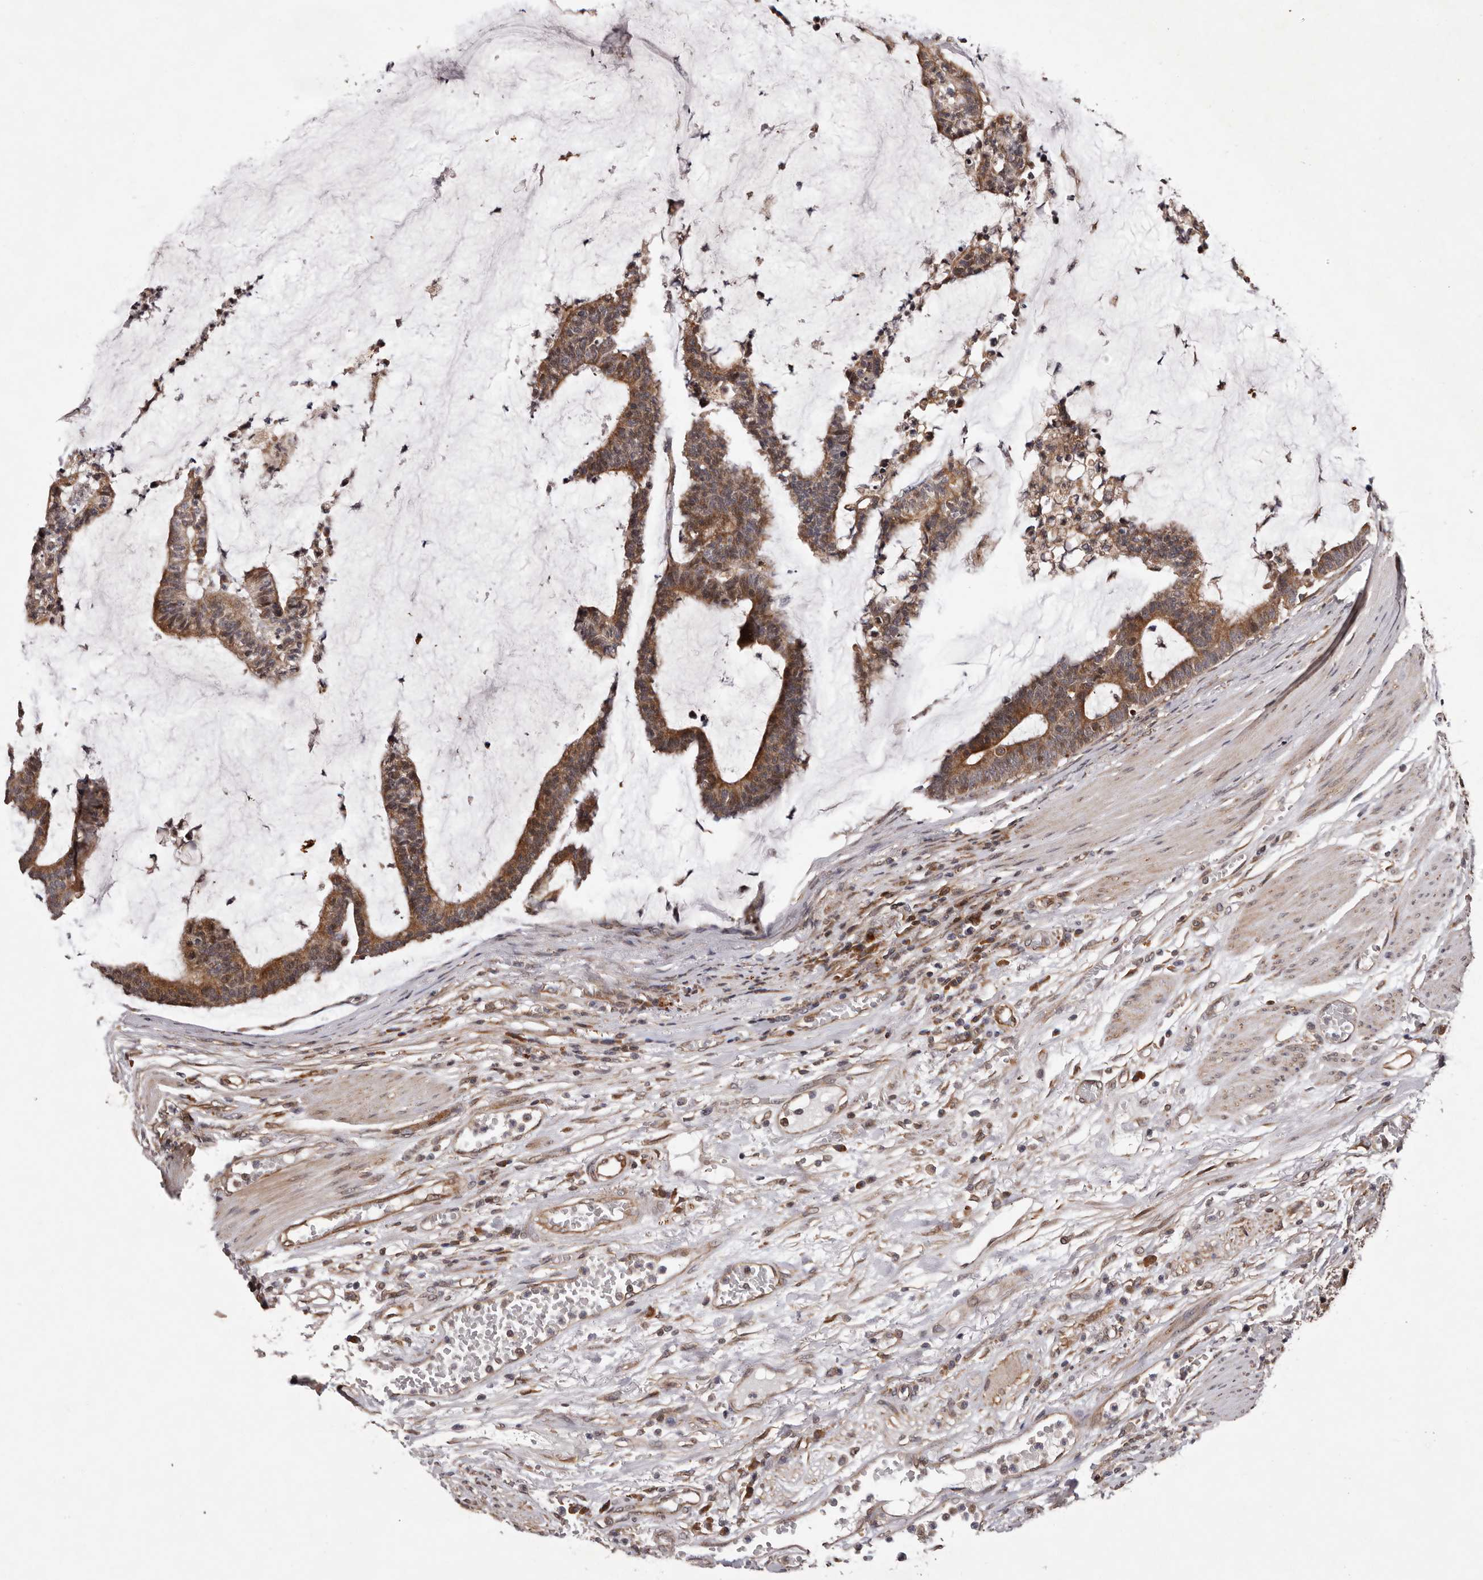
{"staining": {"intensity": "moderate", "quantity": ">75%", "location": "cytoplasmic/membranous"}, "tissue": "colorectal cancer", "cell_type": "Tumor cells", "image_type": "cancer", "snomed": [{"axis": "morphology", "description": "Adenocarcinoma, NOS"}, {"axis": "topography", "description": "Colon"}], "caption": "Immunohistochemical staining of human colorectal cancer (adenocarcinoma) demonstrates medium levels of moderate cytoplasmic/membranous protein positivity in approximately >75% of tumor cells.", "gene": "GADD45B", "patient": {"sex": "female", "age": 84}}